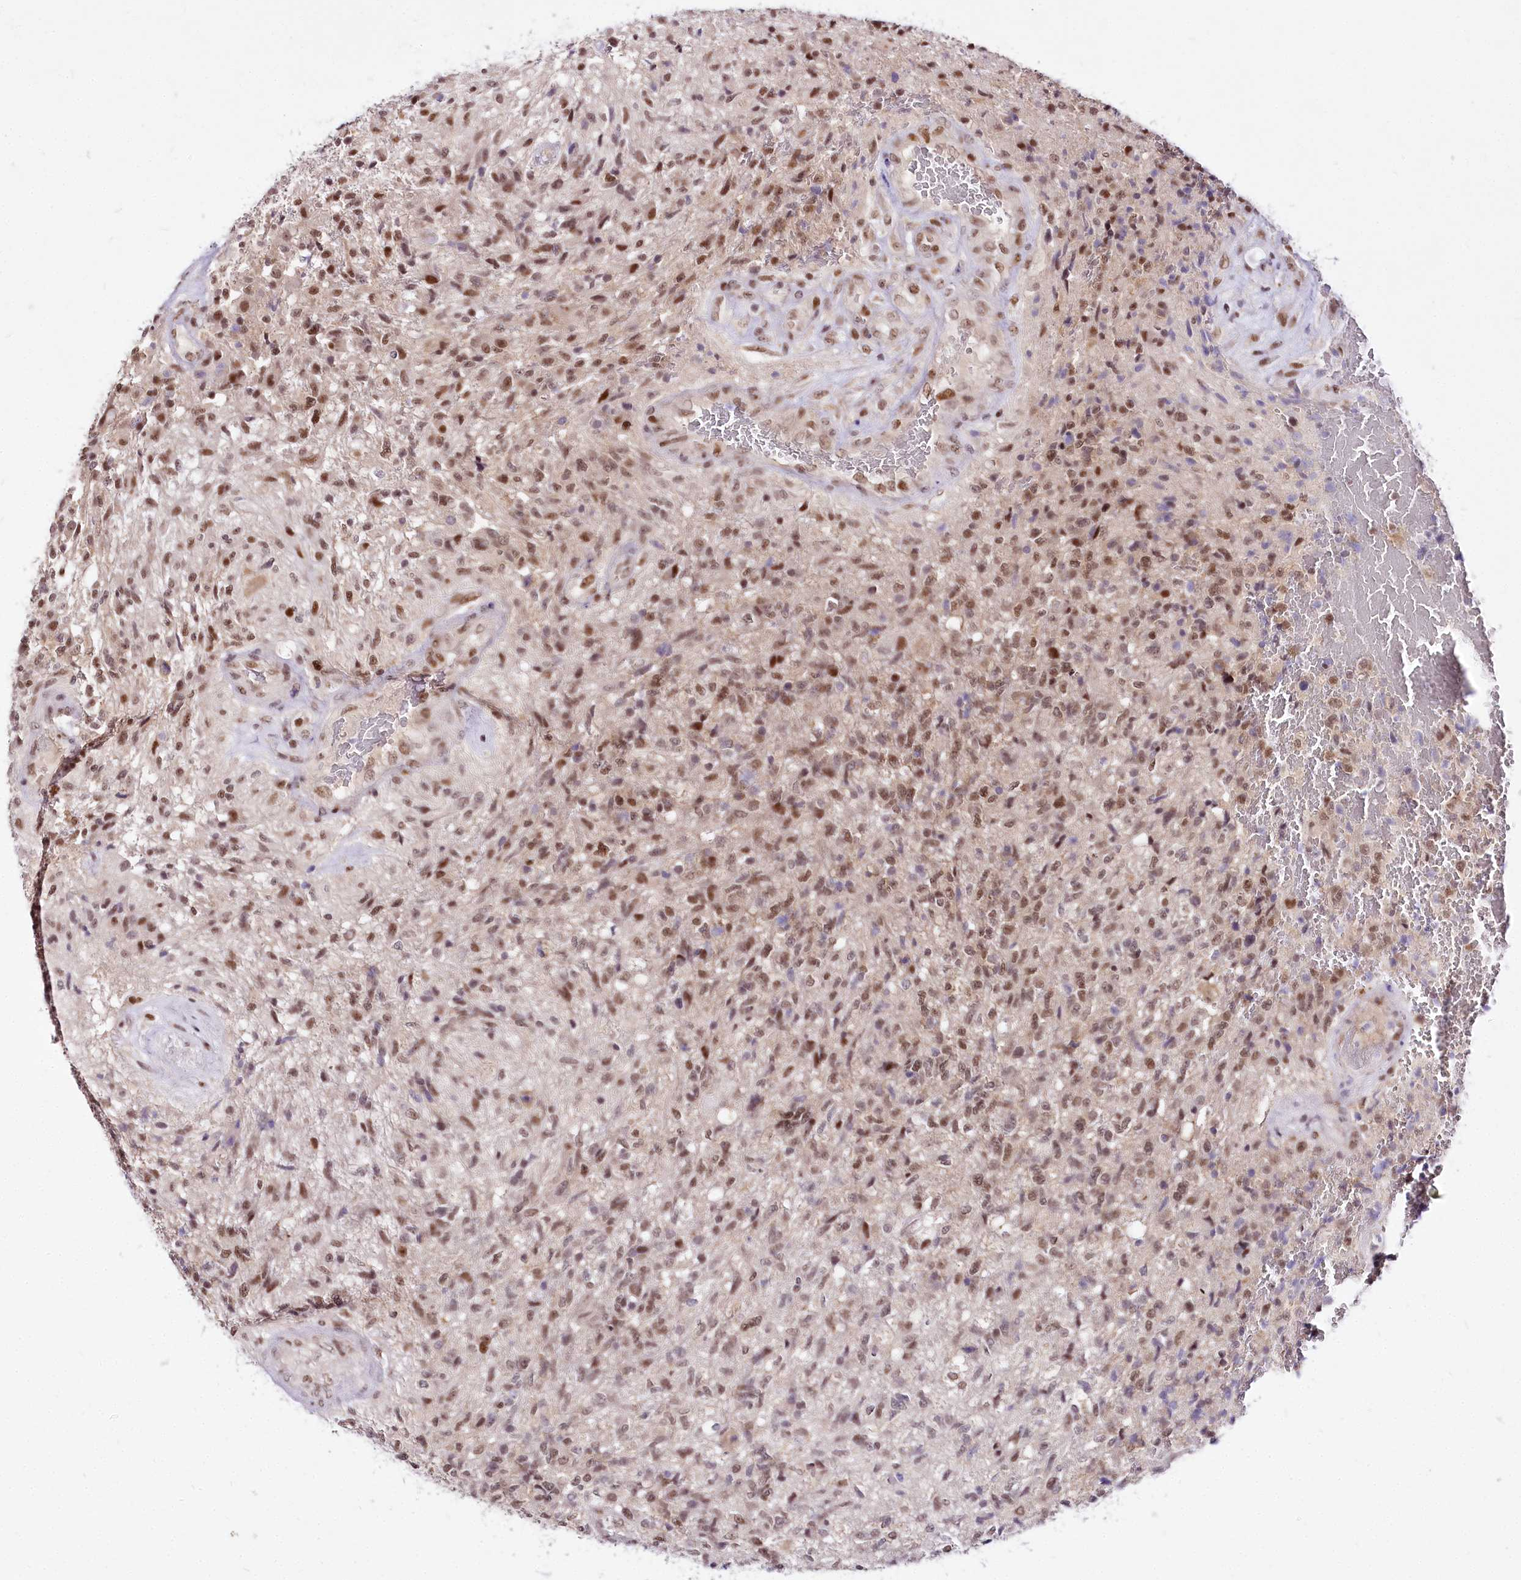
{"staining": {"intensity": "moderate", "quantity": ">75%", "location": "nuclear"}, "tissue": "glioma", "cell_type": "Tumor cells", "image_type": "cancer", "snomed": [{"axis": "morphology", "description": "Glioma, malignant, High grade"}, {"axis": "topography", "description": "Brain"}], "caption": "Moderate nuclear positivity for a protein is seen in approximately >75% of tumor cells of glioma using IHC.", "gene": "POLA2", "patient": {"sex": "male", "age": 56}}